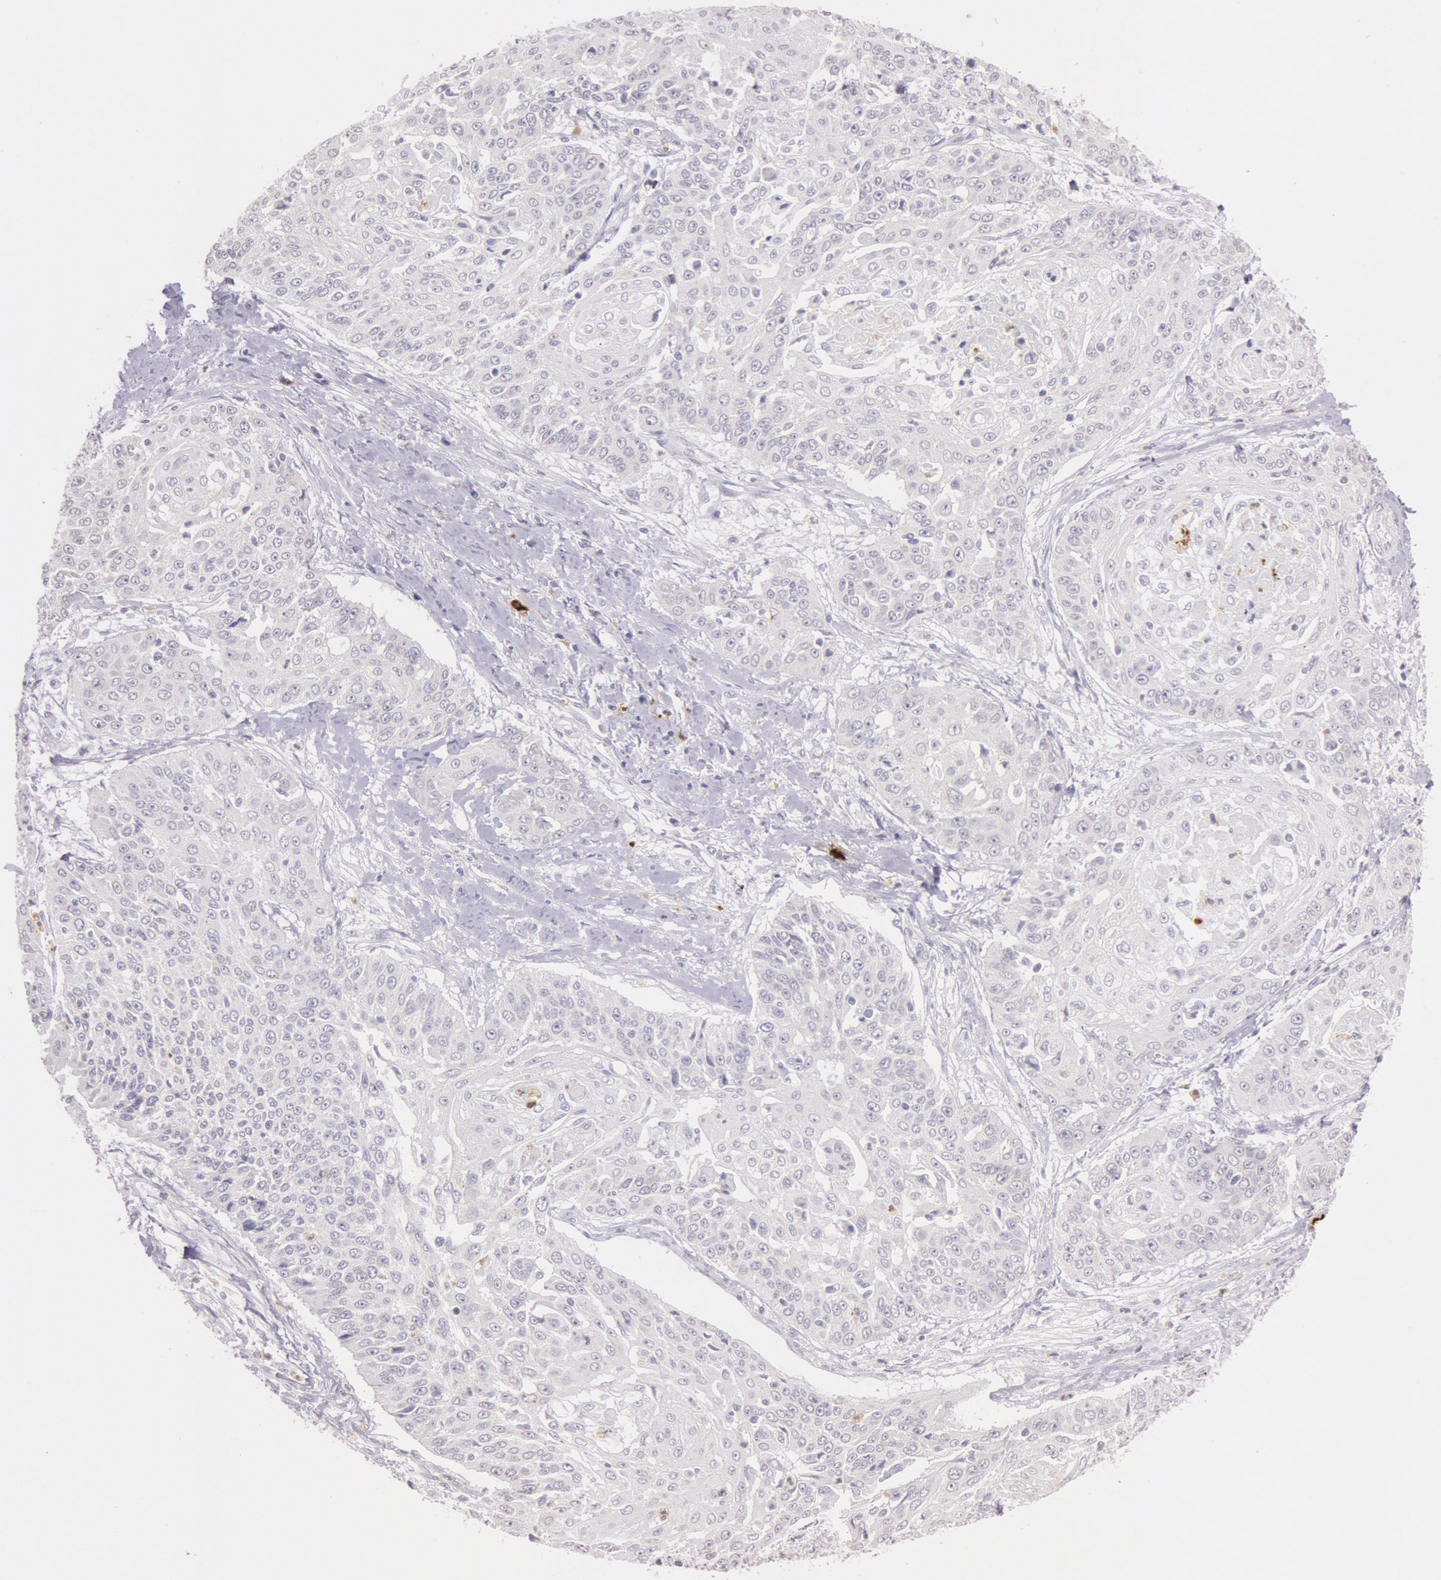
{"staining": {"intensity": "negative", "quantity": "none", "location": "none"}, "tissue": "cervical cancer", "cell_type": "Tumor cells", "image_type": "cancer", "snomed": [{"axis": "morphology", "description": "Squamous cell carcinoma, NOS"}, {"axis": "topography", "description": "Cervix"}], "caption": "Tumor cells are negative for protein expression in human cervical cancer. (DAB IHC visualized using brightfield microscopy, high magnification).", "gene": "KDM6A", "patient": {"sex": "female", "age": 64}}